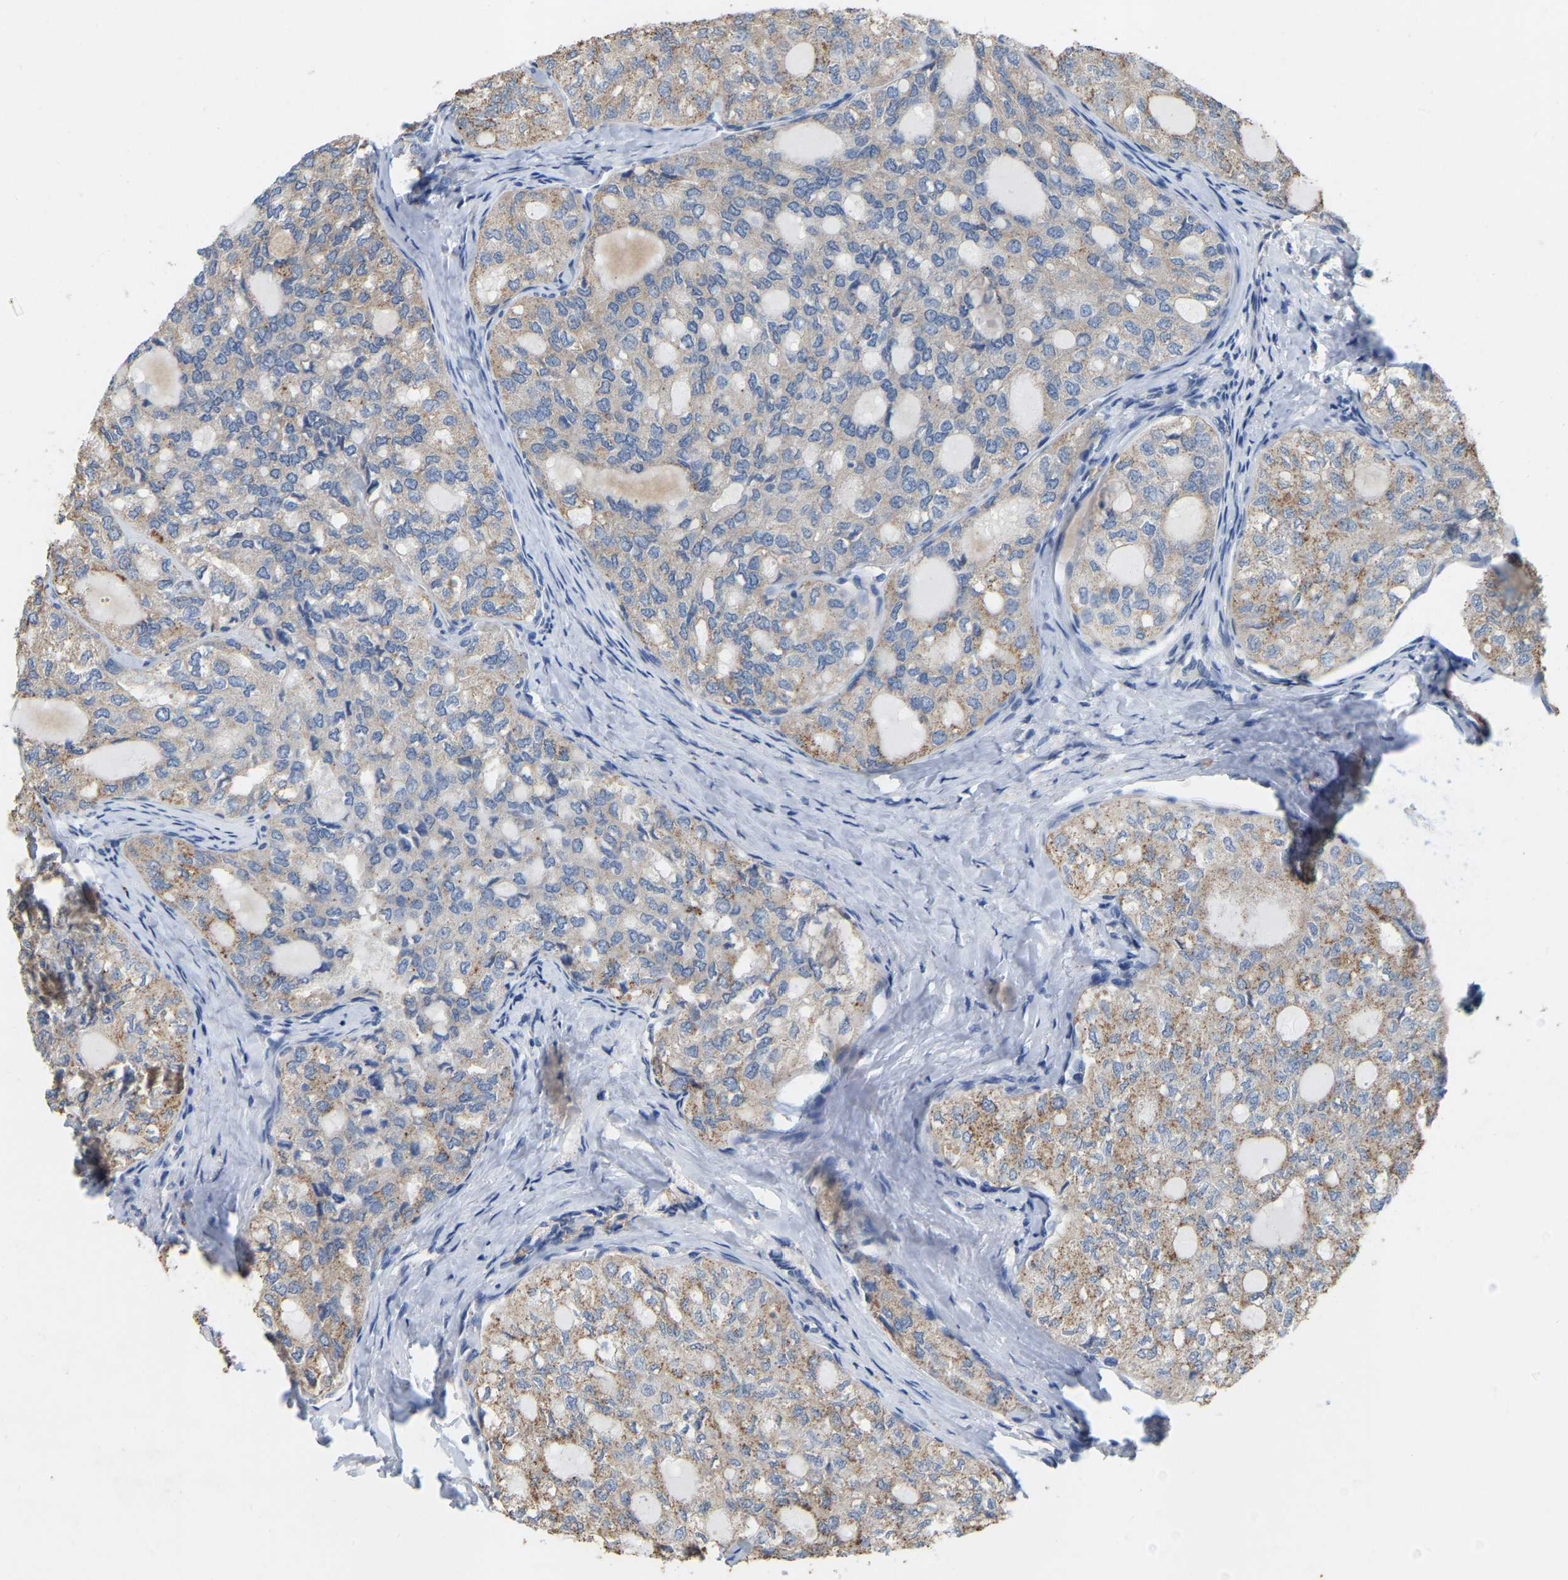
{"staining": {"intensity": "moderate", "quantity": "<25%", "location": "cytoplasmic/membranous"}, "tissue": "thyroid cancer", "cell_type": "Tumor cells", "image_type": "cancer", "snomed": [{"axis": "morphology", "description": "Follicular adenoma carcinoma, NOS"}, {"axis": "topography", "description": "Thyroid gland"}], "caption": "Immunohistochemical staining of human thyroid follicular adenoma carcinoma exhibits moderate cytoplasmic/membranous protein positivity in approximately <25% of tumor cells.", "gene": "WIPI2", "patient": {"sex": "male", "age": 75}}